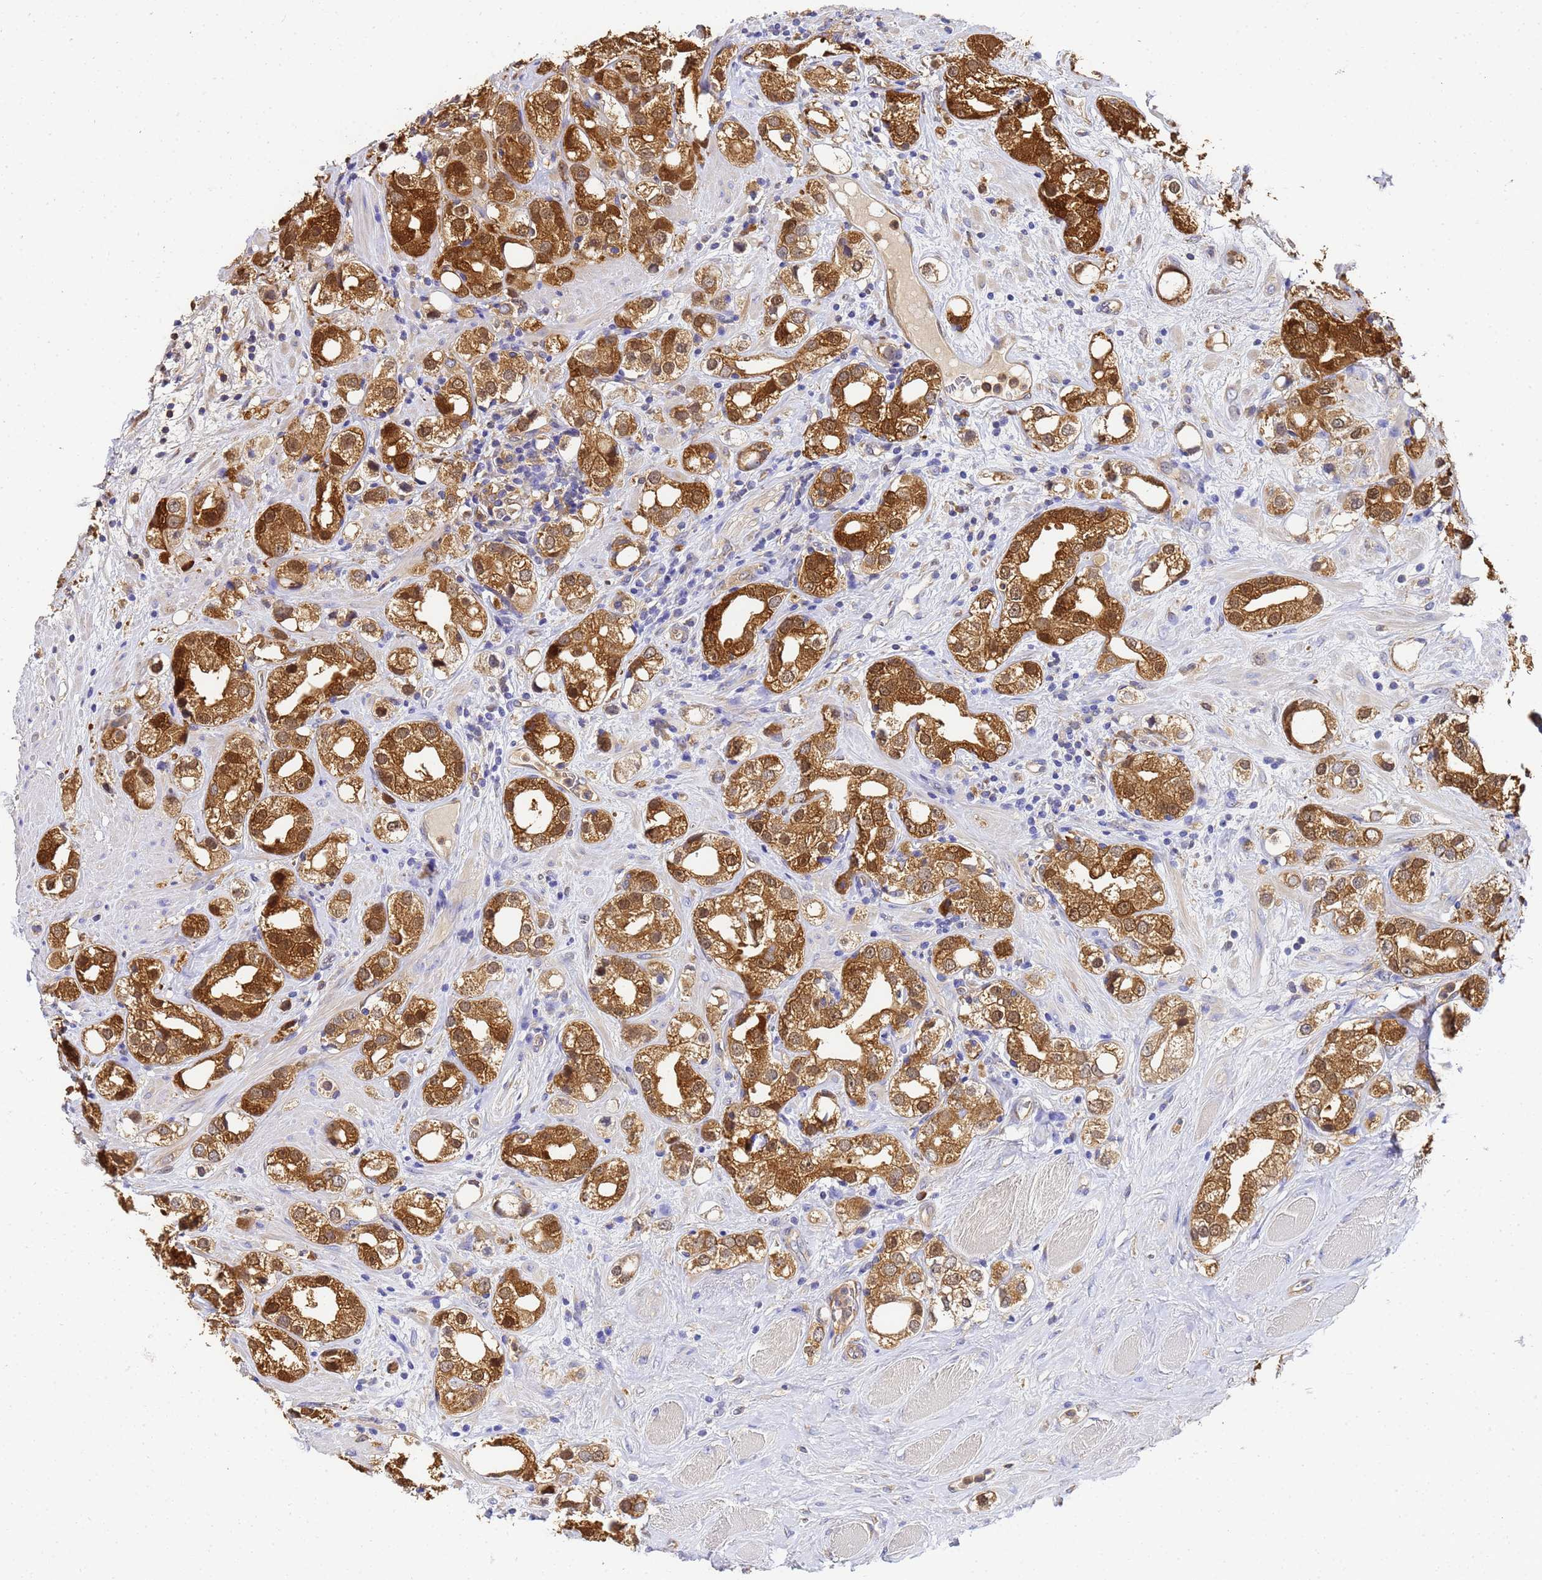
{"staining": {"intensity": "moderate", "quantity": ">75%", "location": "cytoplasmic/membranous,nuclear"}, "tissue": "prostate cancer", "cell_type": "Tumor cells", "image_type": "cancer", "snomed": [{"axis": "morphology", "description": "Adenocarcinoma, NOS"}, {"axis": "topography", "description": "Prostate"}], "caption": "Protein staining of prostate cancer tissue exhibits moderate cytoplasmic/membranous and nuclear staining in approximately >75% of tumor cells.", "gene": "NME1-NME2", "patient": {"sex": "male", "age": 79}}